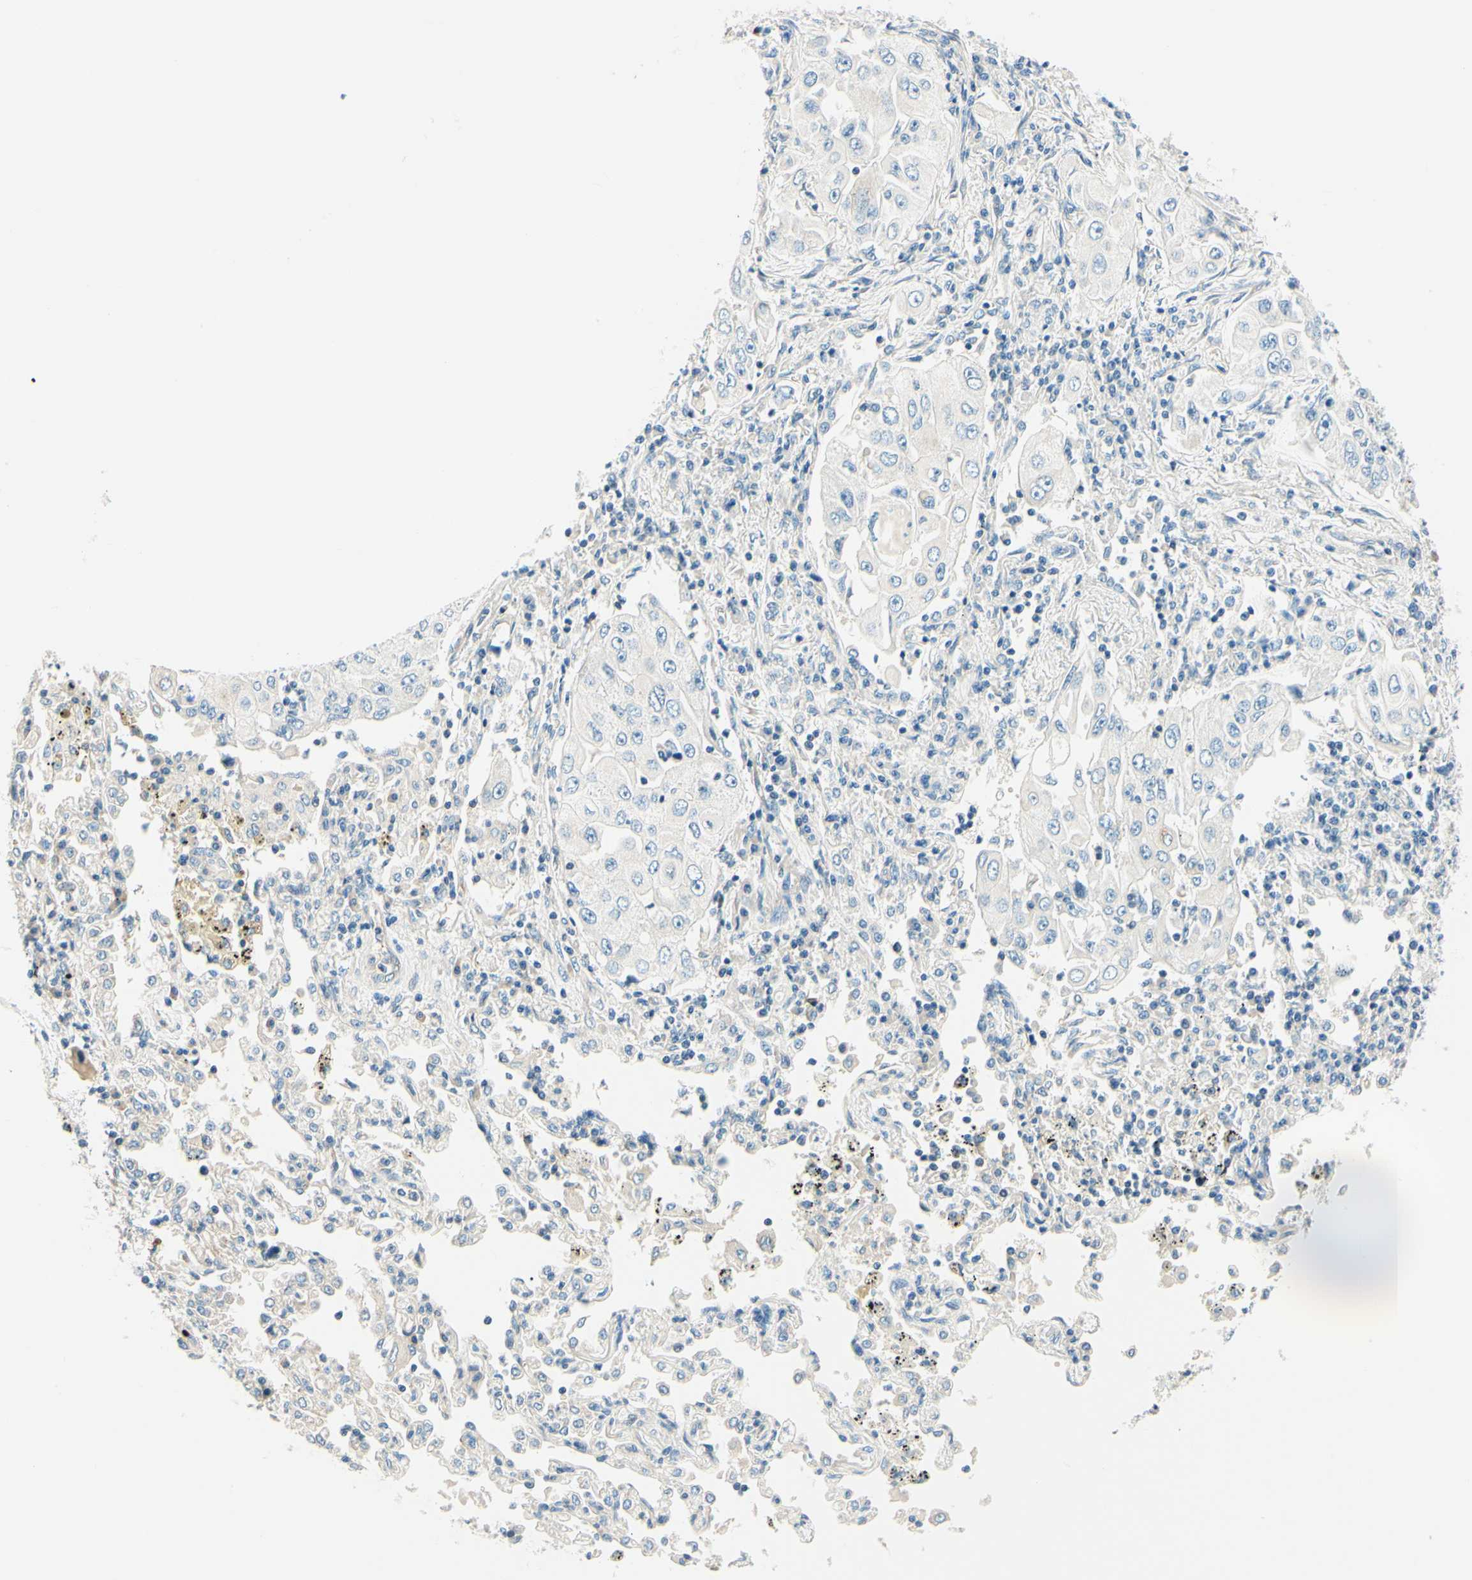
{"staining": {"intensity": "negative", "quantity": "none", "location": "none"}, "tissue": "lung cancer", "cell_type": "Tumor cells", "image_type": "cancer", "snomed": [{"axis": "morphology", "description": "Adenocarcinoma, NOS"}, {"axis": "topography", "description": "Lung"}], "caption": "High magnification brightfield microscopy of adenocarcinoma (lung) stained with DAB (brown) and counterstained with hematoxylin (blue): tumor cells show no significant expression. (Brightfield microscopy of DAB (3,3'-diaminobenzidine) immunohistochemistry at high magnification).", "gene": "TAOK2", "patient": {"sex": "male", "age": 84}}